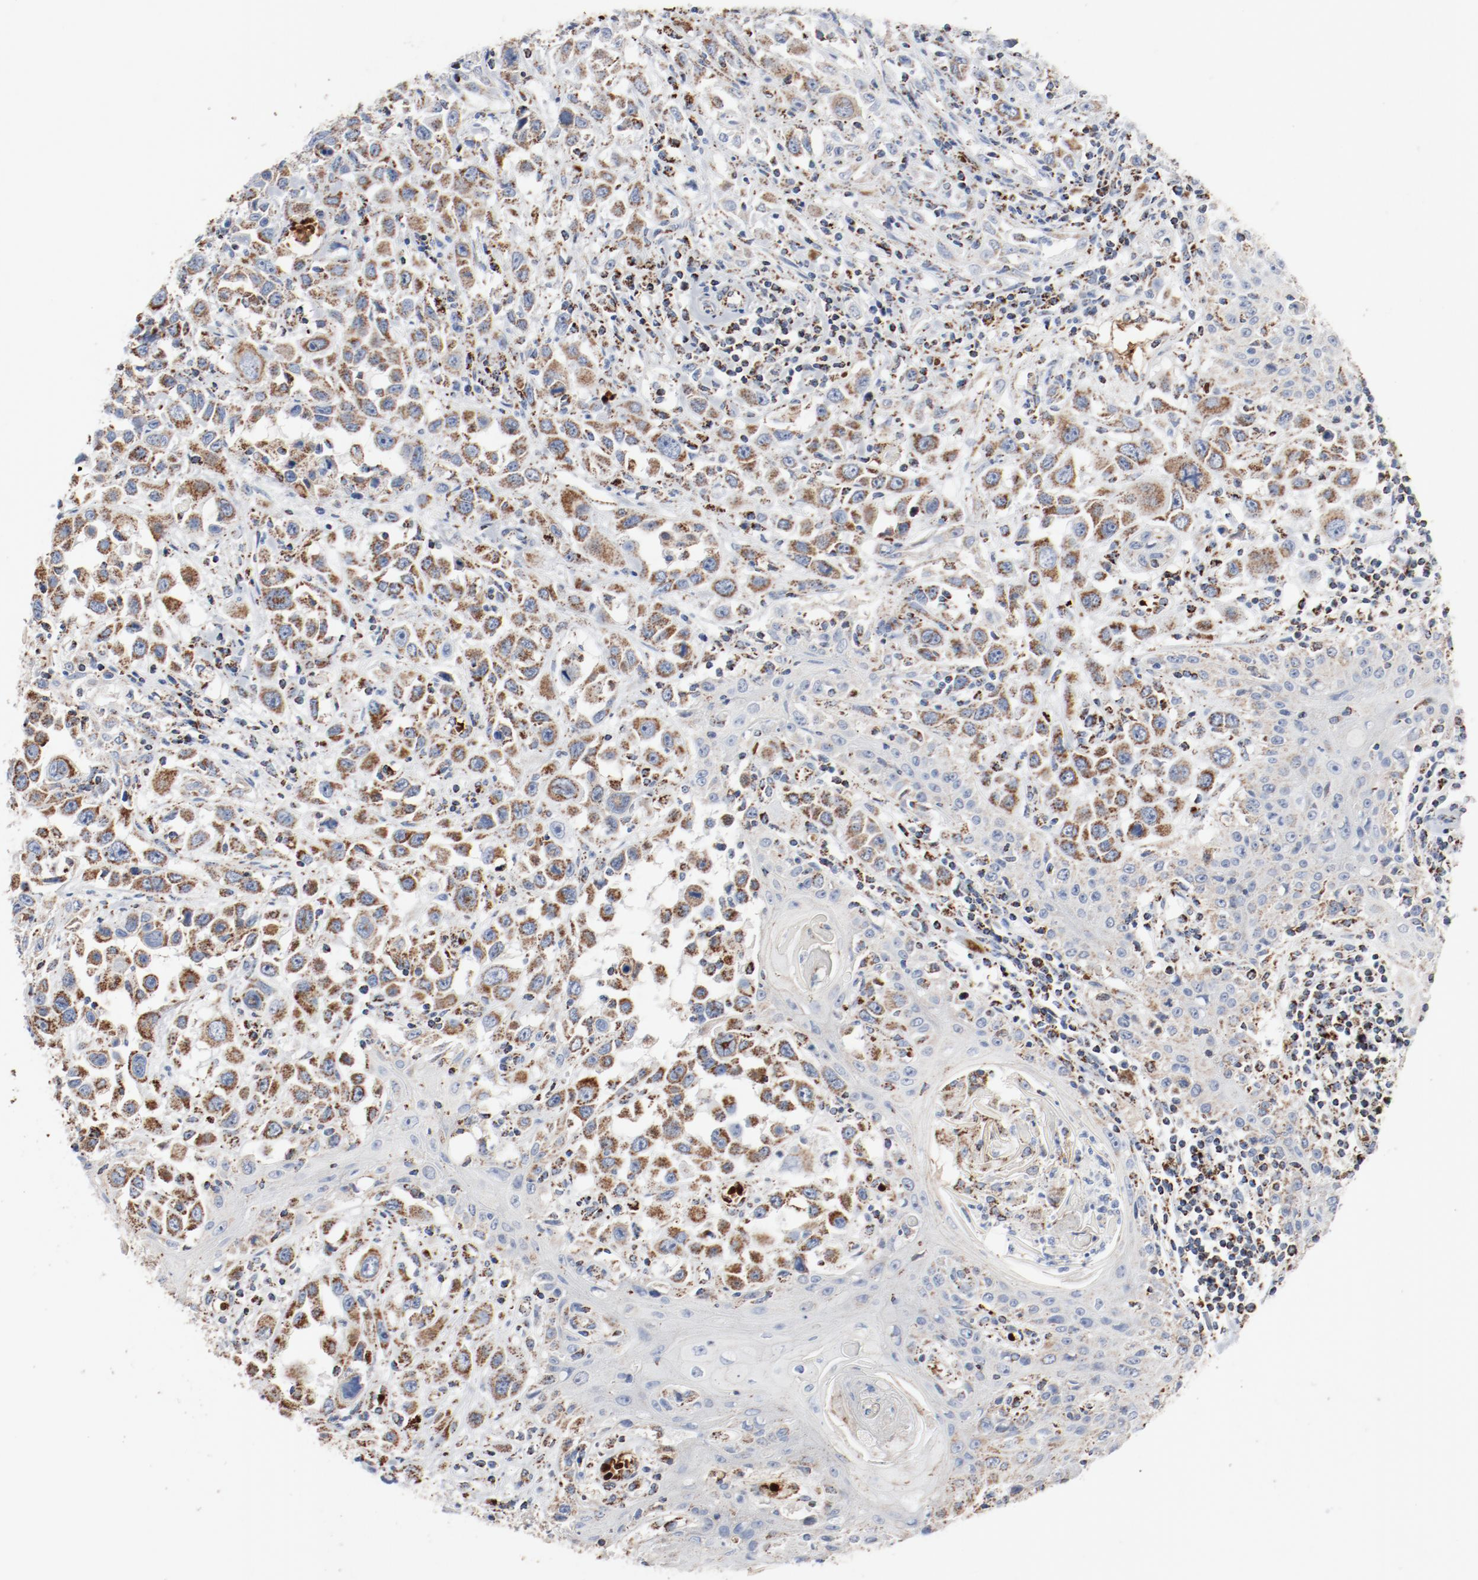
{"staining": {"intensity": "moderate", "quantity": ">75%", "location": "cytoplasmic/membranous"}, "tissue": "head and neck cancer", "cell_type": "Tumor cells", "image_type": "cancer", "snomed": [{"axis": "morphology", "description": "Squamous cell carcinoma, NOS"}, {"axis": "topography", "description": "Oral tissue"}, {"axis": "topography", "description": "Head-Neck"}], "caption": "Tumor cells show moderate cytoplasmic/membranous staining in approximately >75% of cells in head and neck cancer (squamous cell carcinoma).", "gene": "NDUFB8", "patient": {"sex": "female", "age": 76}}